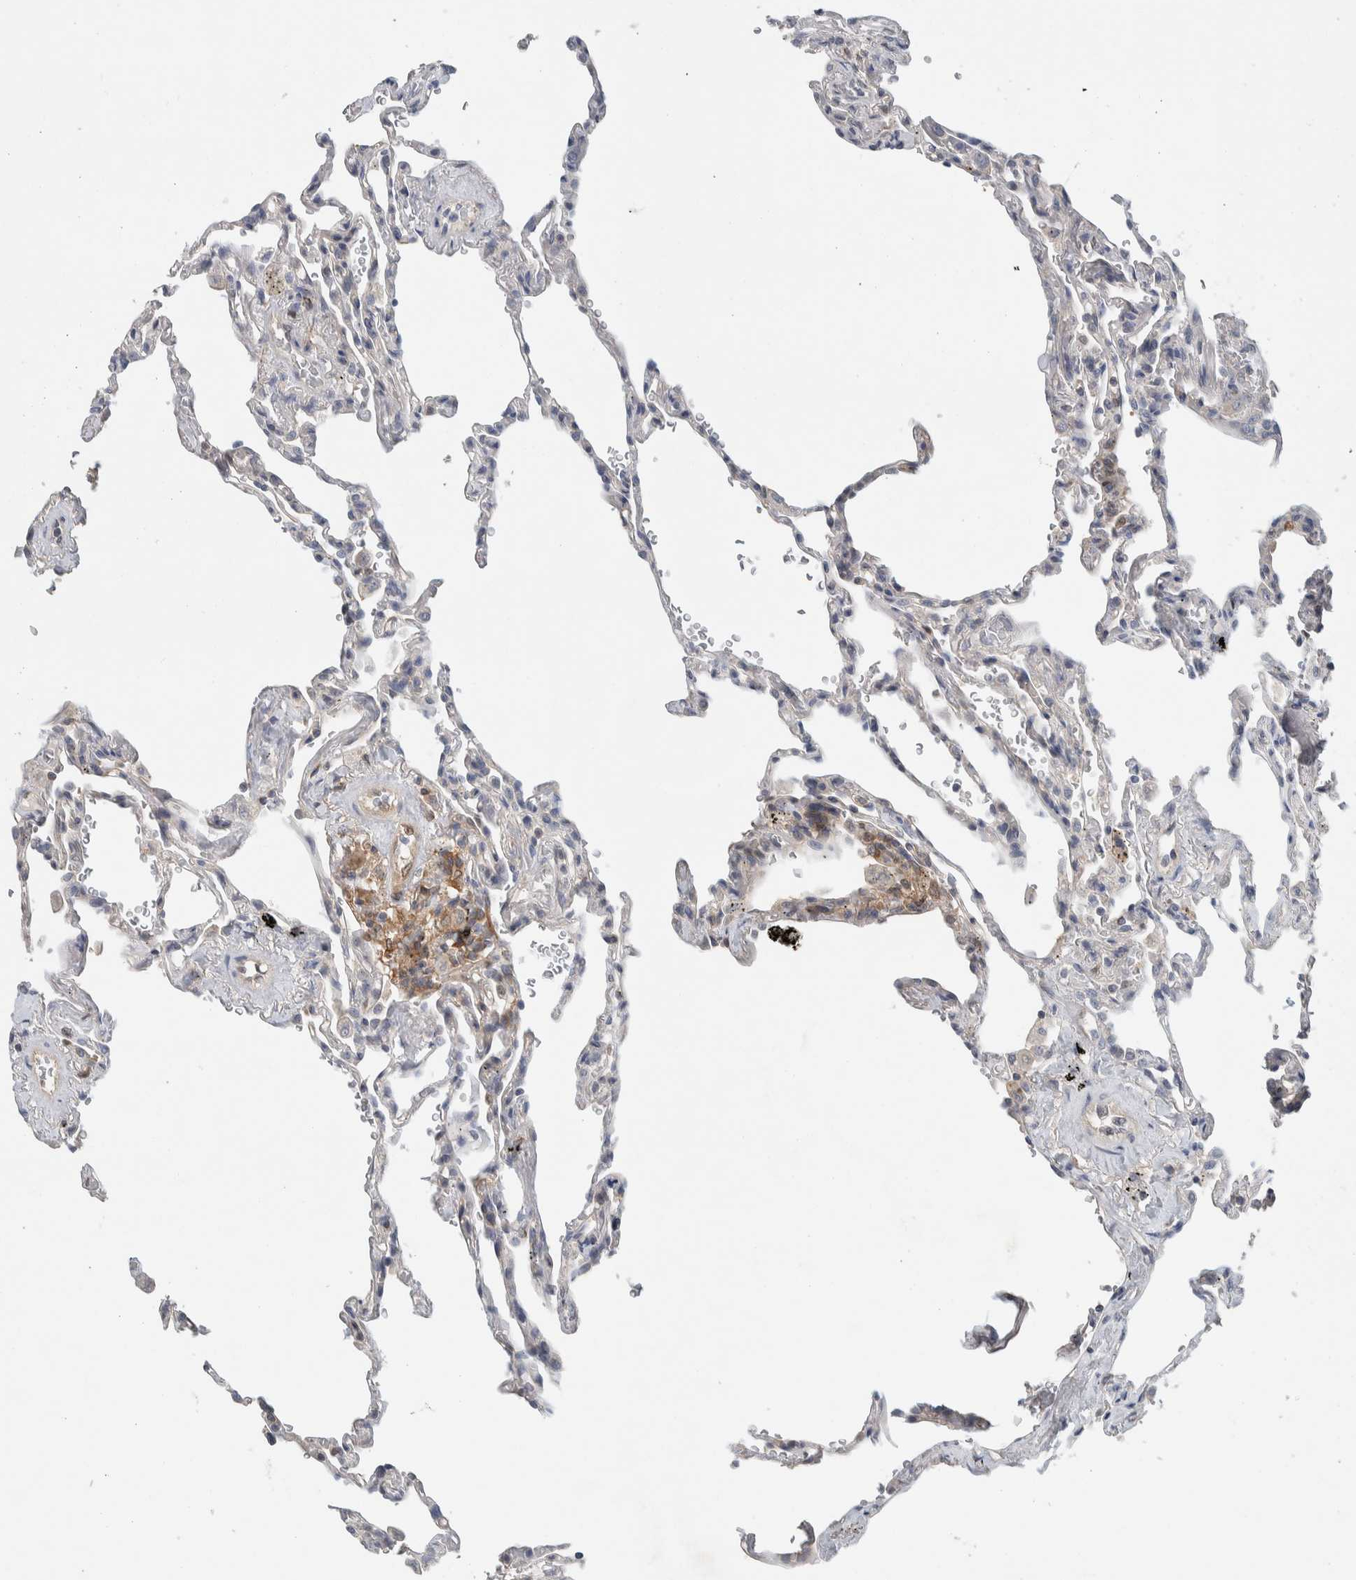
{"staining": {"intensity": "negative", "quantity": "none", "location": "none"}, "tissue": "lung", "cell_type": "Alveolar cells", "image_type": "normal", "snomed": [{"axis": "morphology", "description": "Normal tissue, NOS"}, {"axis": "topography", "description": "Lung"}], "caption": "Lung was stained to show a protein in brown. There is no significant staining in alveolar cells. Brightfield microscopy of immunohistochemistry (IHC) stained with DAB (brown) and hematoxylin (blue), captured at high magnification.", "gene": "NFKB2", "patient": {"sex": "male", "age": 59}}